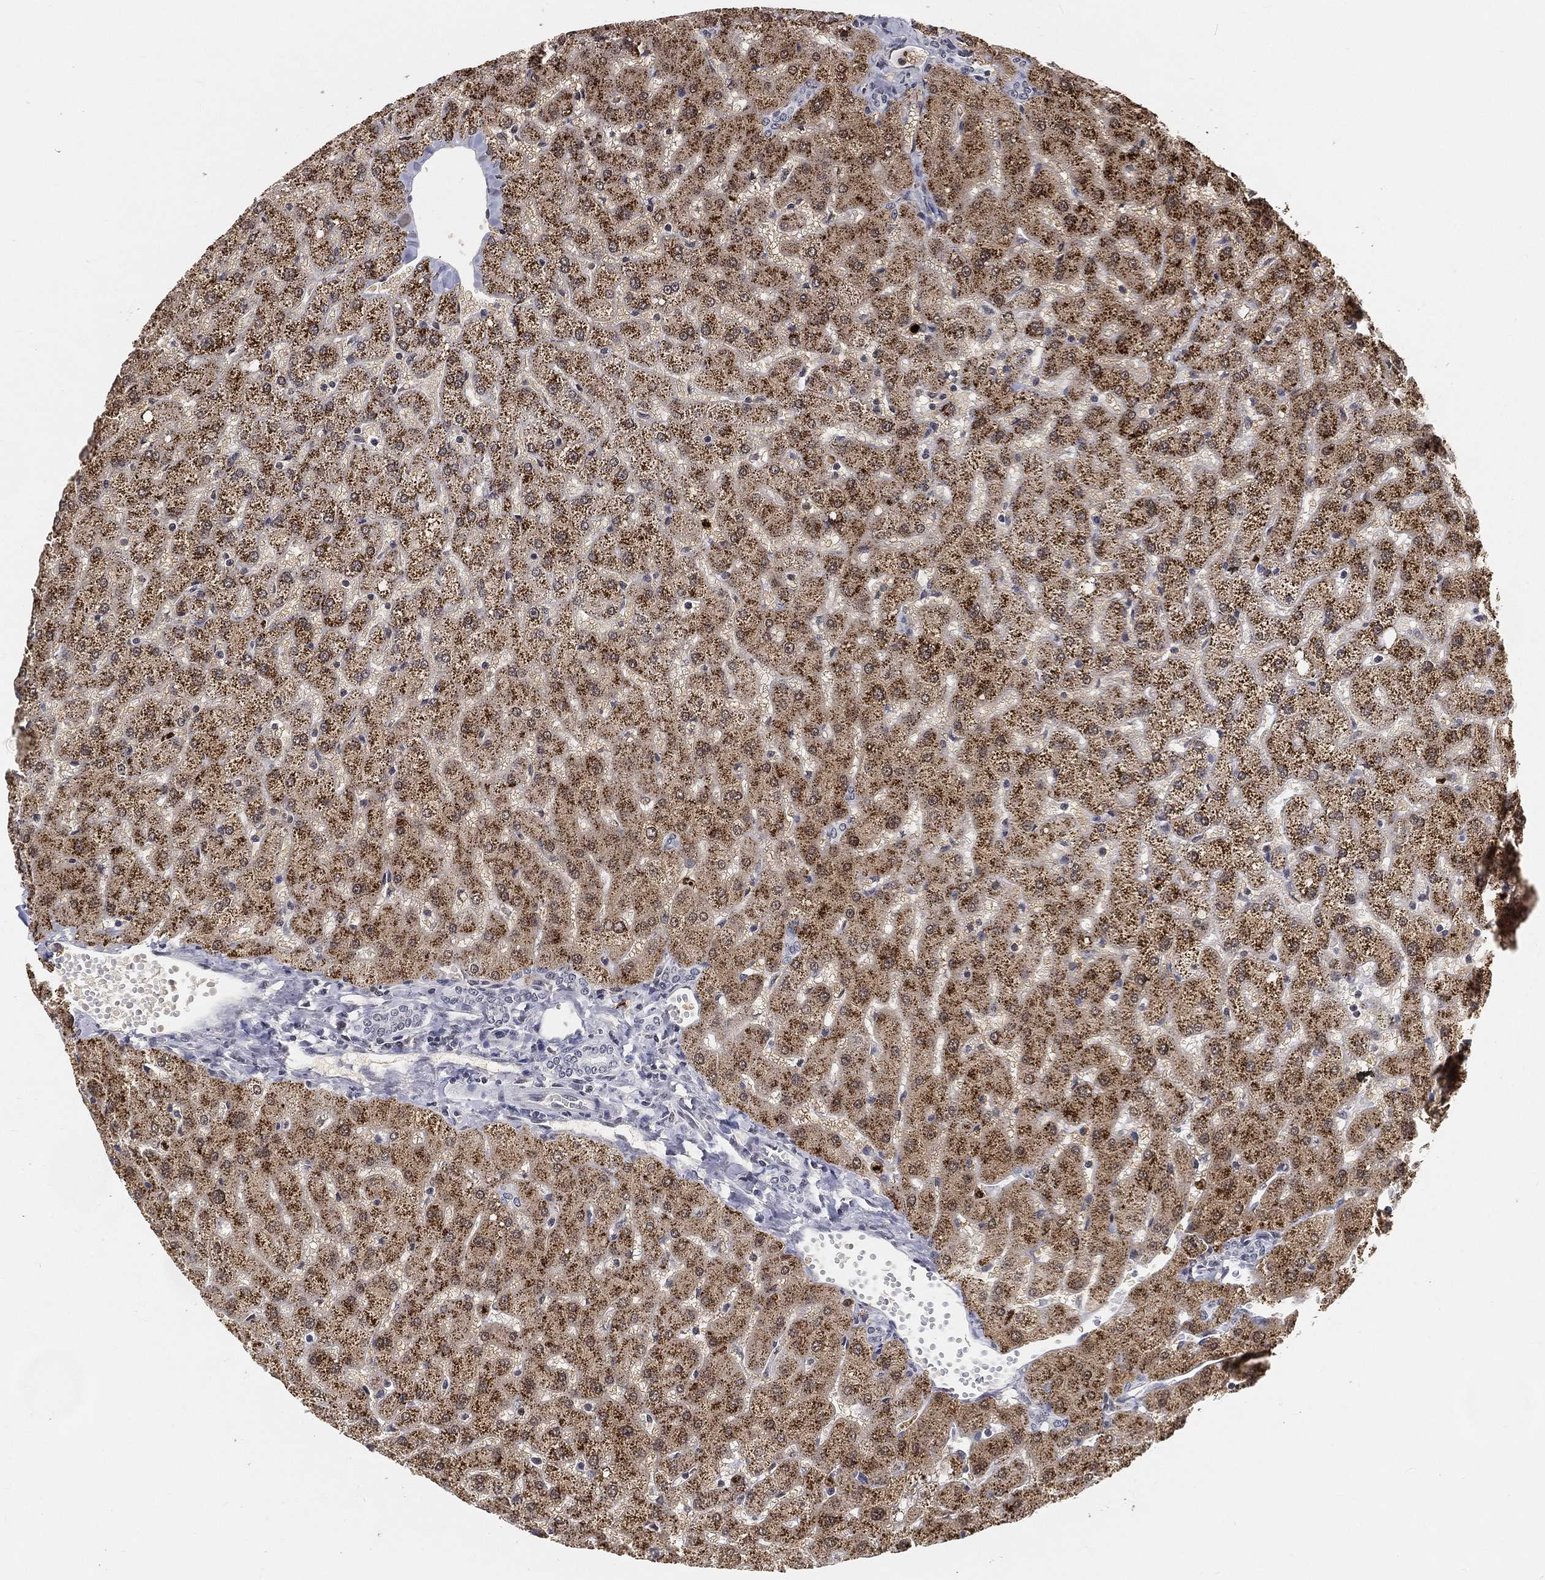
{"staining": {"intensity": "negative", "quantity": "none", "location": "none"}, "tissue": "liver", "cell_type": "Cholangiocytes", "image_type": "normal", "snomed": [{"axis": "morphology", "description": "Normal tissue, NOS"}, {"axis": "topography", "description": "Liver"}], "caption": "Image shows no significant protein expression in cholangiocytes of normal liver.", "gene": "ARG1", "patient": {"sex": "female", "age": 50}}